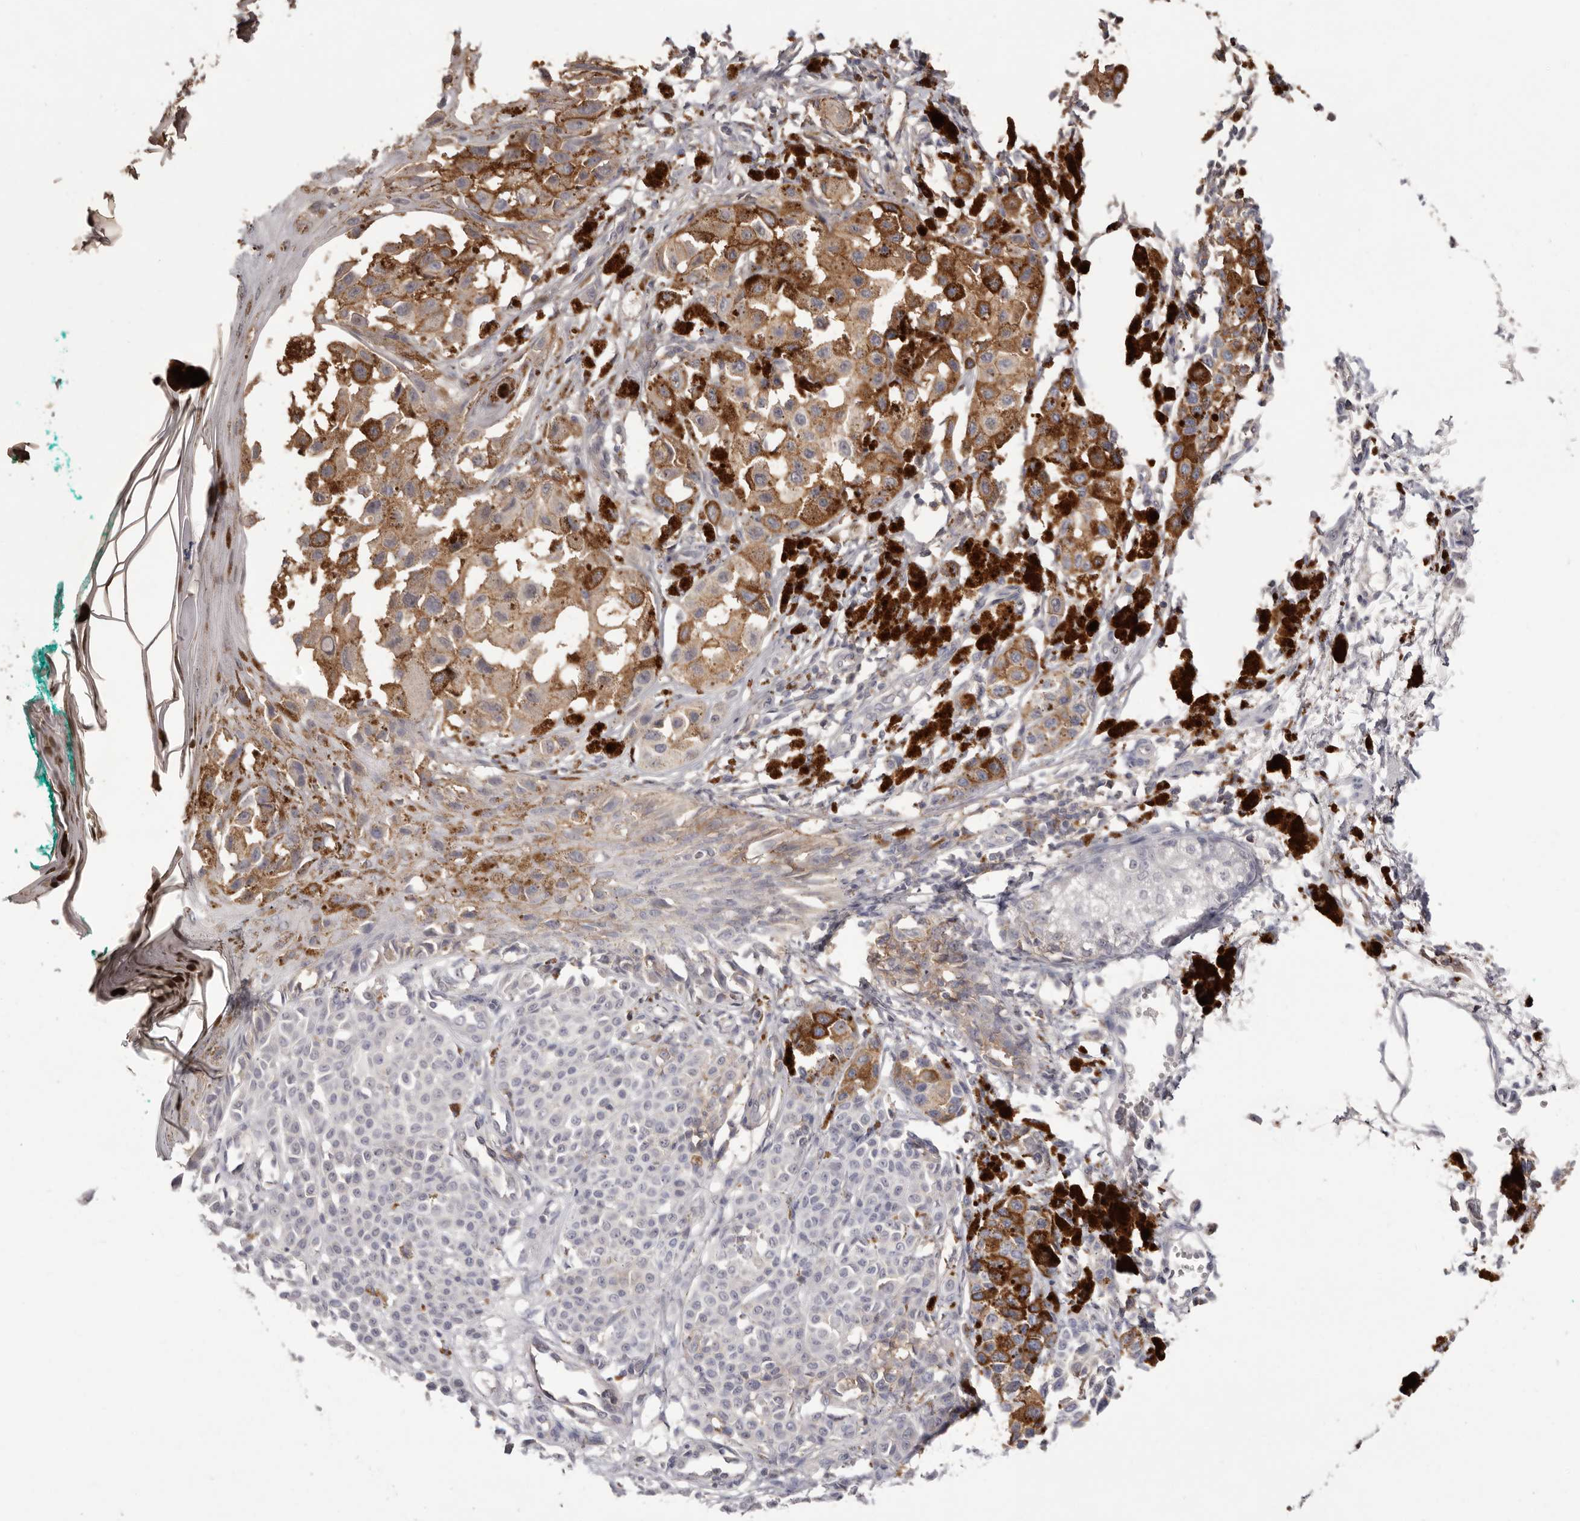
{"staining": {"intensity": "negative", "quantity": "none", "location": "none"}, "tissue": "melanoma", "cell_type": "Tumor cells", "image_type": "cancer", "snomed": [{"axis": "morphology", "description": "Malignant melanoma, NOS"}, {"axis": "topography", "description": "Skin of leg"}], "caption": "The histopathology image displays no staining of tumor cells in malignant melanoma. (DAB immunohistochemistry (IHC) with hematoxylin counter stain).", "gene": "MMACHC", "patient": {"sex": "female", "age": 72}}